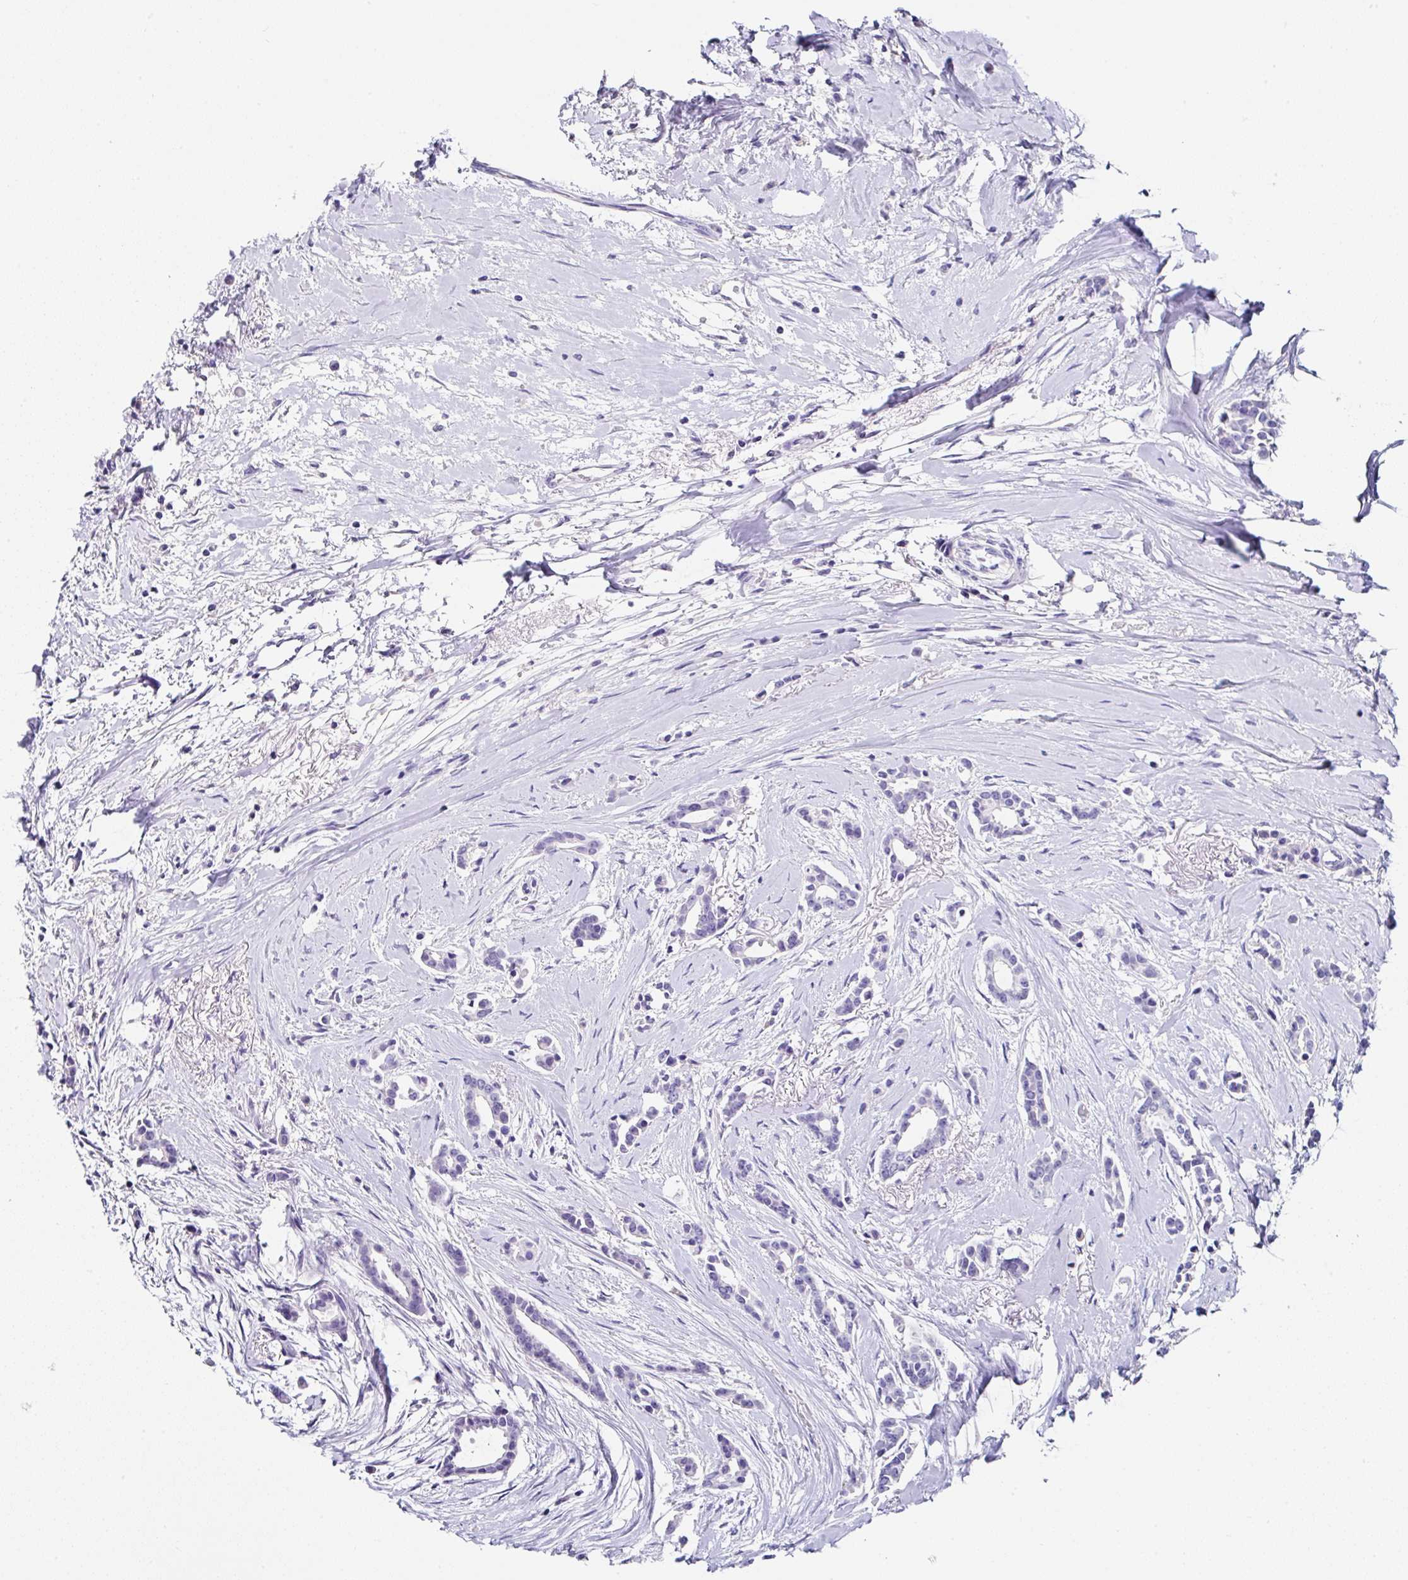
{"staining": {"intensity": "negative", "quantity": "none", "location": "none"}, "tissue": "breast cancer", "cell_type": "Tumor cells", "image_type": "cancer", "snomed": [{"axis": "morphology", "description": "Duct carcinoma"}, {"axis": "topography", "description": "Breast"}], "caption": "IHC histopathology image of human breast cancer stained for a protein (brown), which exhibits no positivity in tumor cells.", "gene": "UGT3A1", "patient": {"sex": "female", "age": 64}}